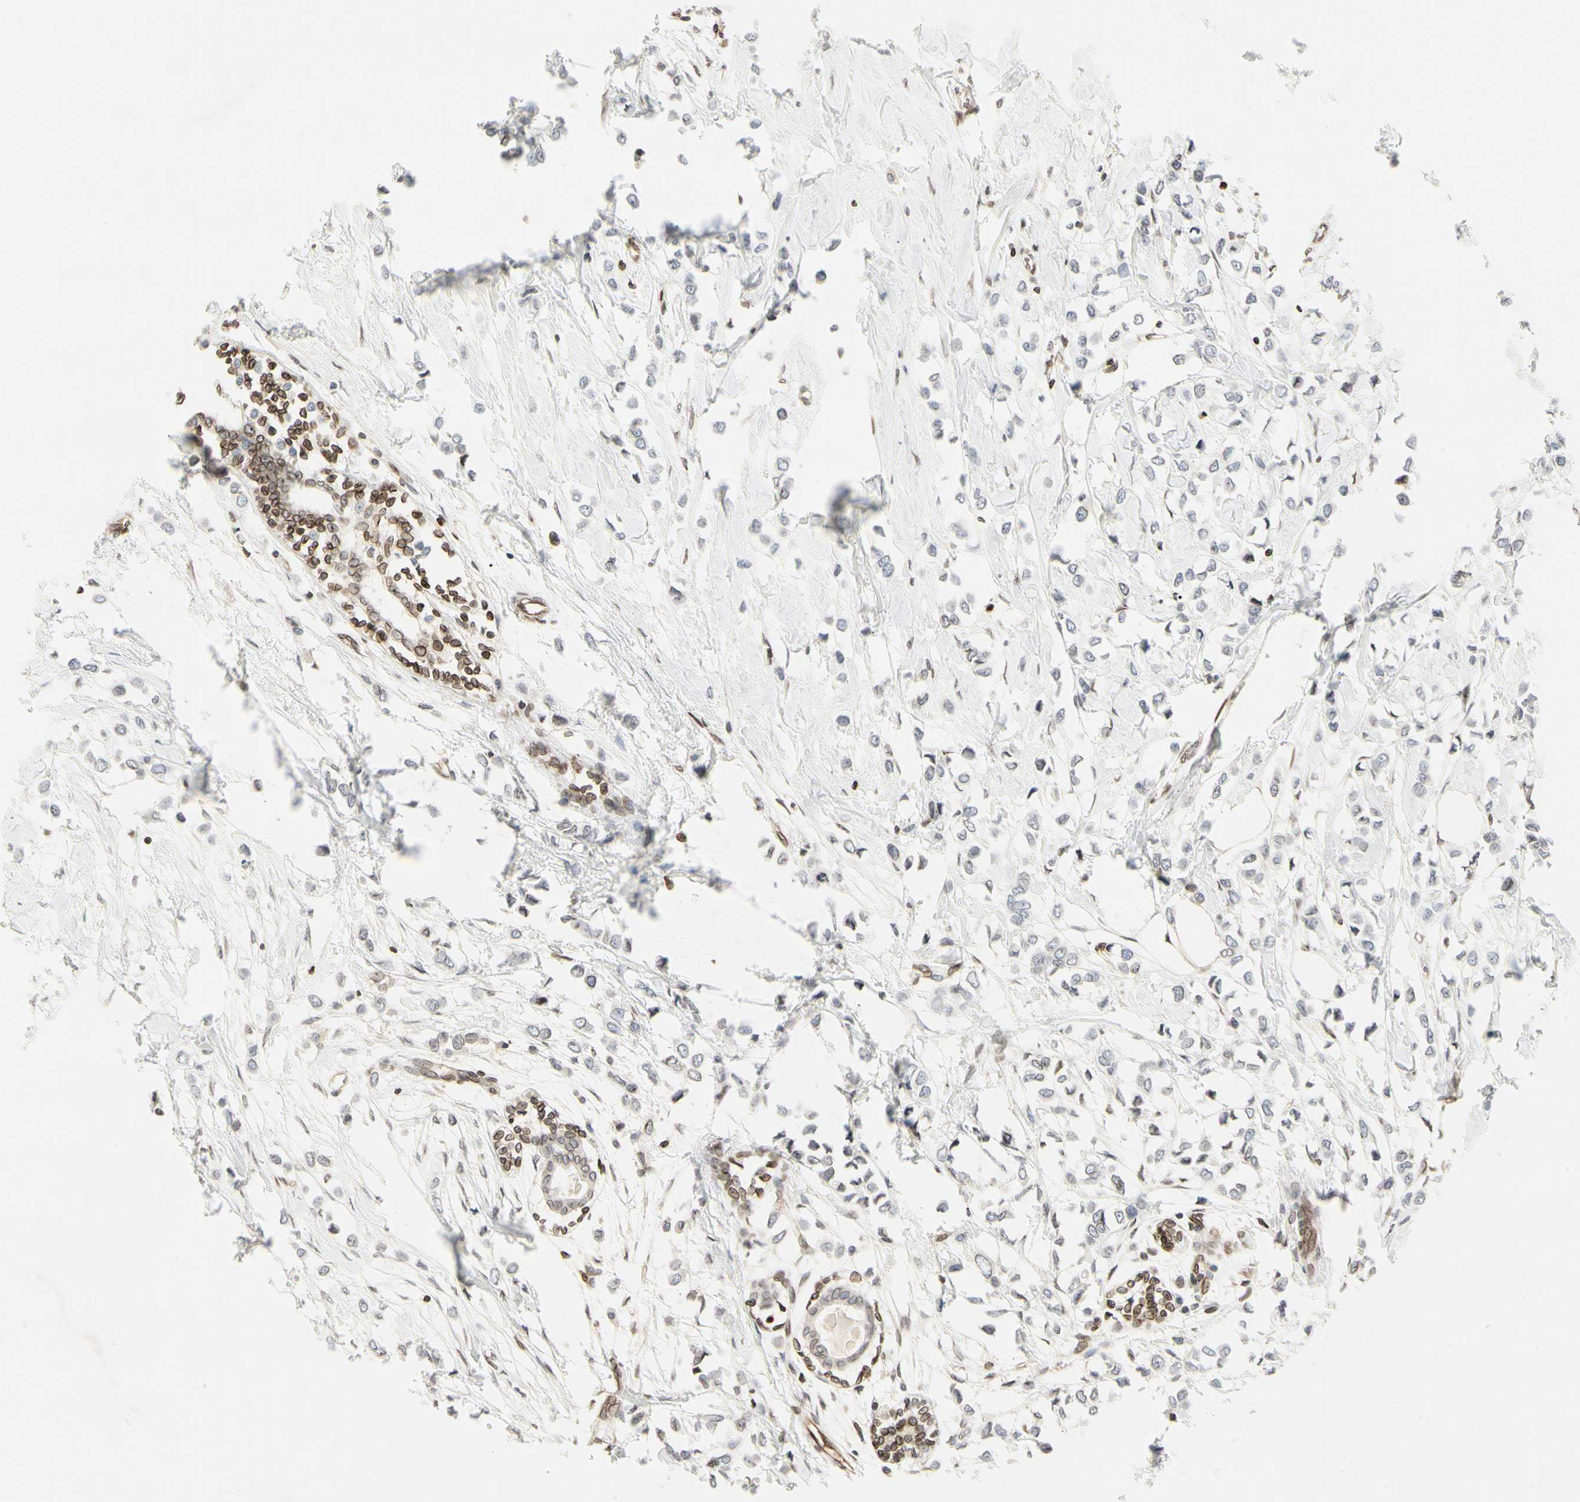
{"staining": {"intensity": "negative", "quantity": "none", "location": "none"}, "tissue": "breast cancer", "cell_type": "Tumor cells", "image_type": "cancer", "snomed": [{"axis": "morphology", "description": "Lobular carcinoma"}, {"axis": "topography", "description": "Breast"}], "caption": "Breast cancer (lobular carcinoma) was stained to show a protein in brown. There is no significant expression in tumor cells.", "gene": "TMPO", "patient": {"sex": "female", "age": 51}}